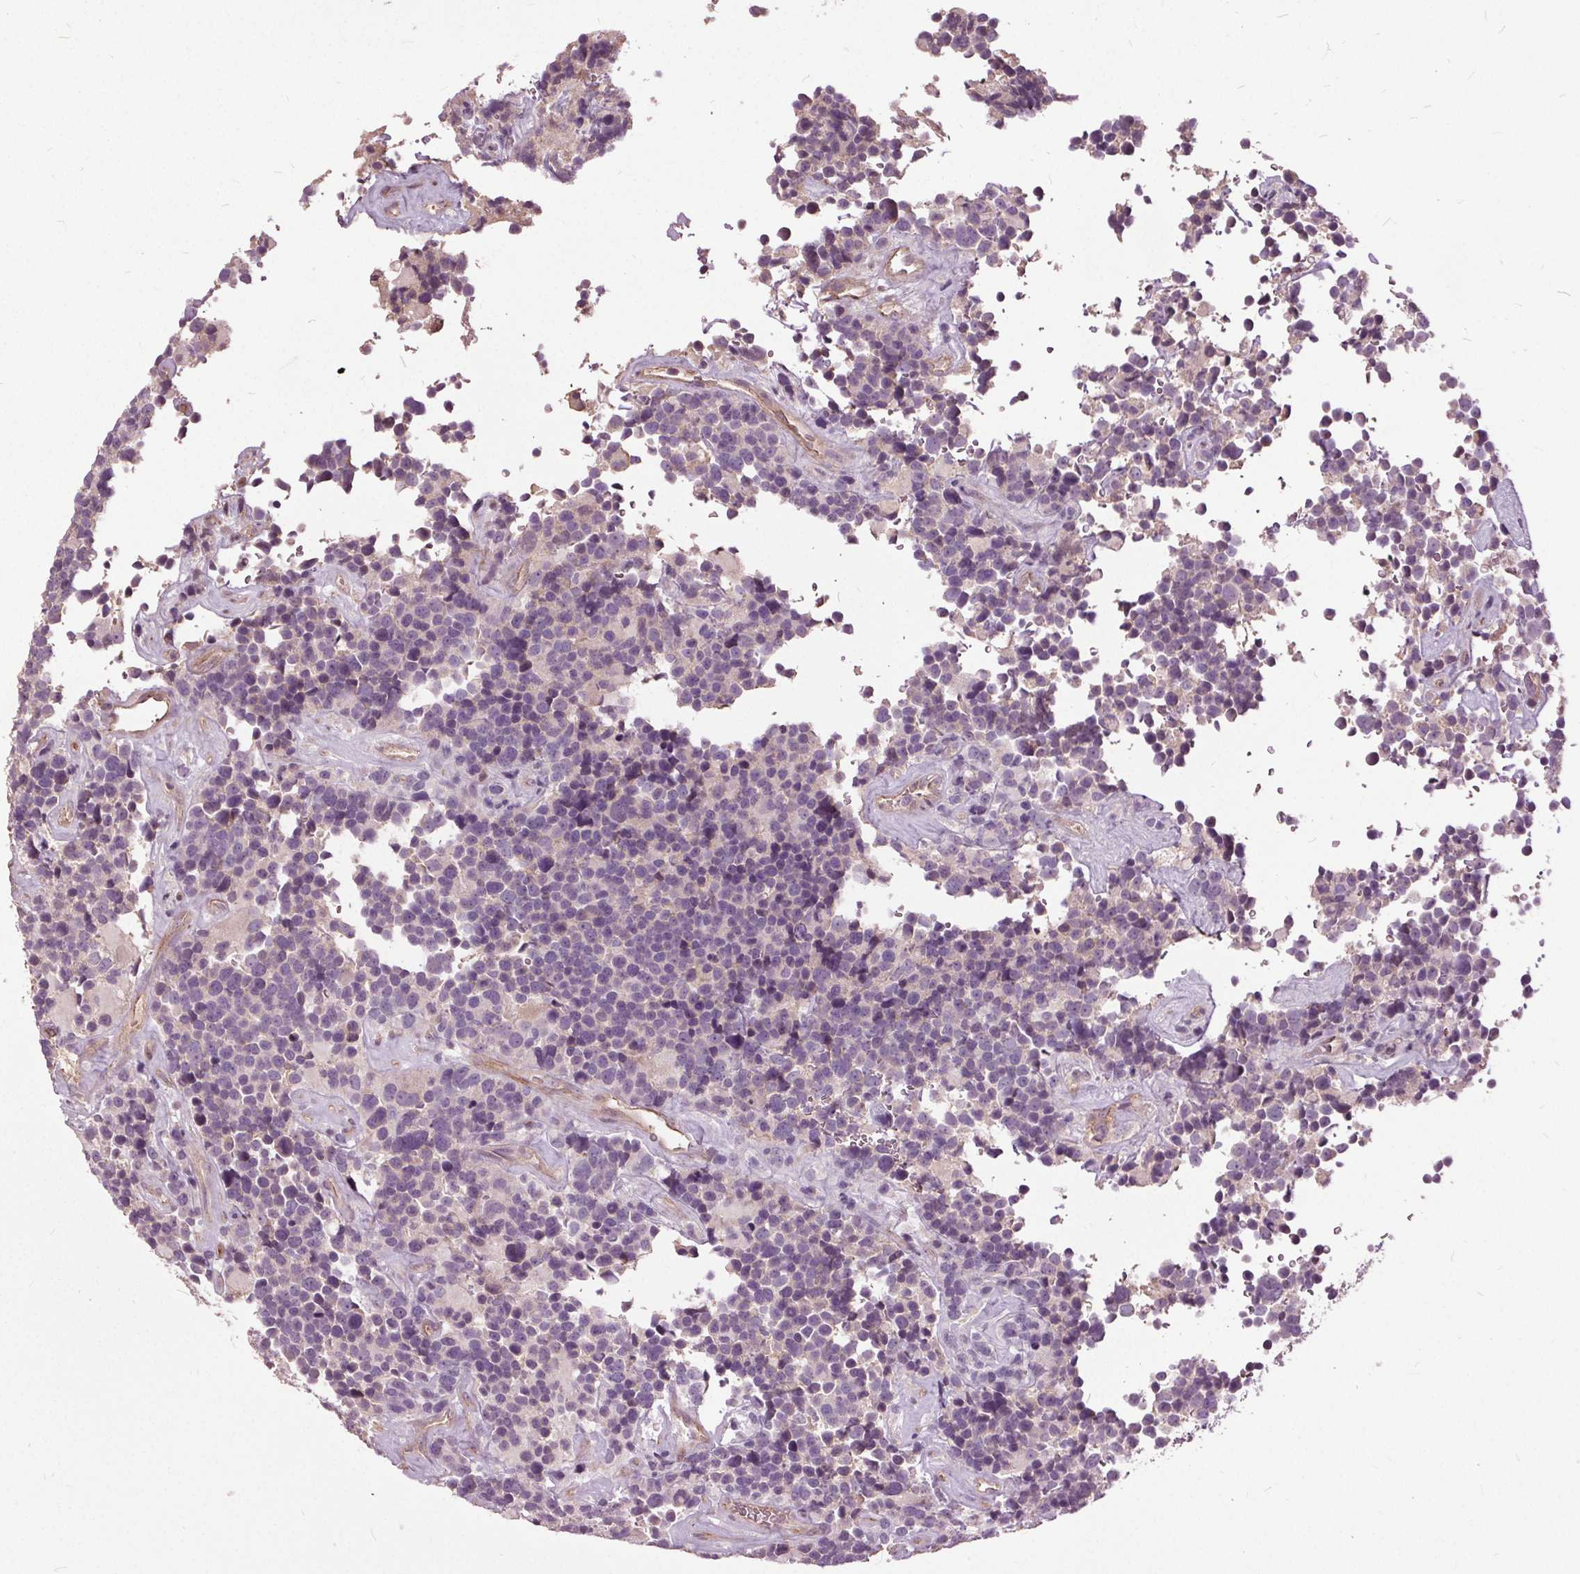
{"staining": {"intensity": "negative", "quantity": "none", "location": "none"}, "tissue": "glioma", "cell_type": "Tumor cells", "image_type": "cancer", "snomed": [{"axis": "morphology", "description": "Glioma, malignant, High grade"}, {"axis": "topography", "description": "Brain"}], "caption": "Histopathology image shows no significant protein expression in tumor cells of glioma.", "gene": "PDGFD", "patient": {"sex": "male", "age": 33}}